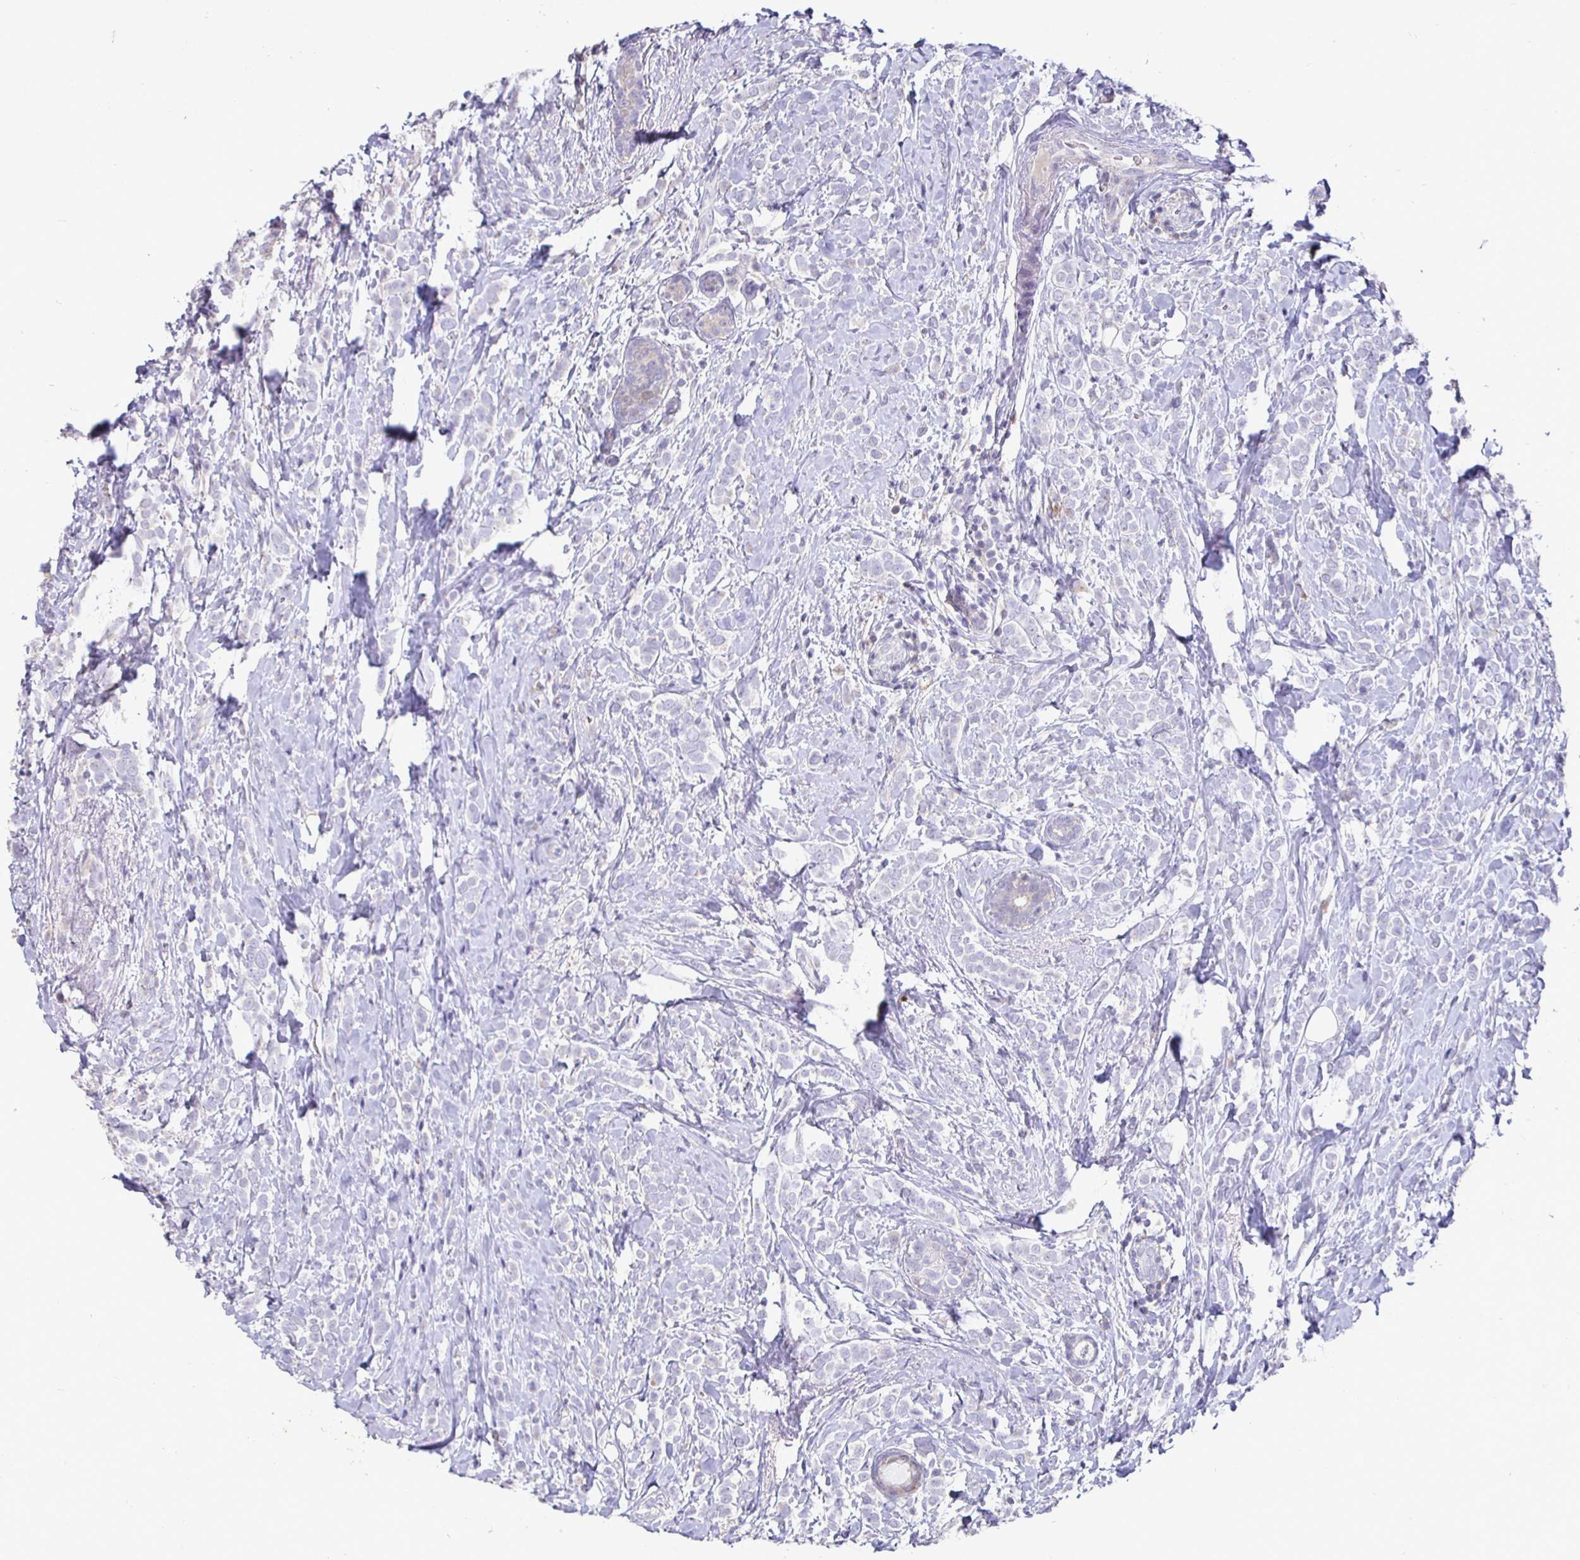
{"staining": {"intensity": "negative", "quantity": "none", "location": "none"}, "tissue": "breast cancer", "cell_type": "Tumor cells", "image_type": "cancer", "snomed": [{"axis": "morphology", "description": "Lobular carcinoma"}, {"axis": "topography", "description": "Breast"}], "caption": "There is no significant expression in tumor cells of breast cancer. Brightfield microscopy of immunohistochemistry (IHC) stained with DAB (3,3'-diaminobenzidine) (brown) and hematoxylin (blue), captured at high magnification.", "gene": "SHISA4", "patient": {"sex": "female", "age": 49}}